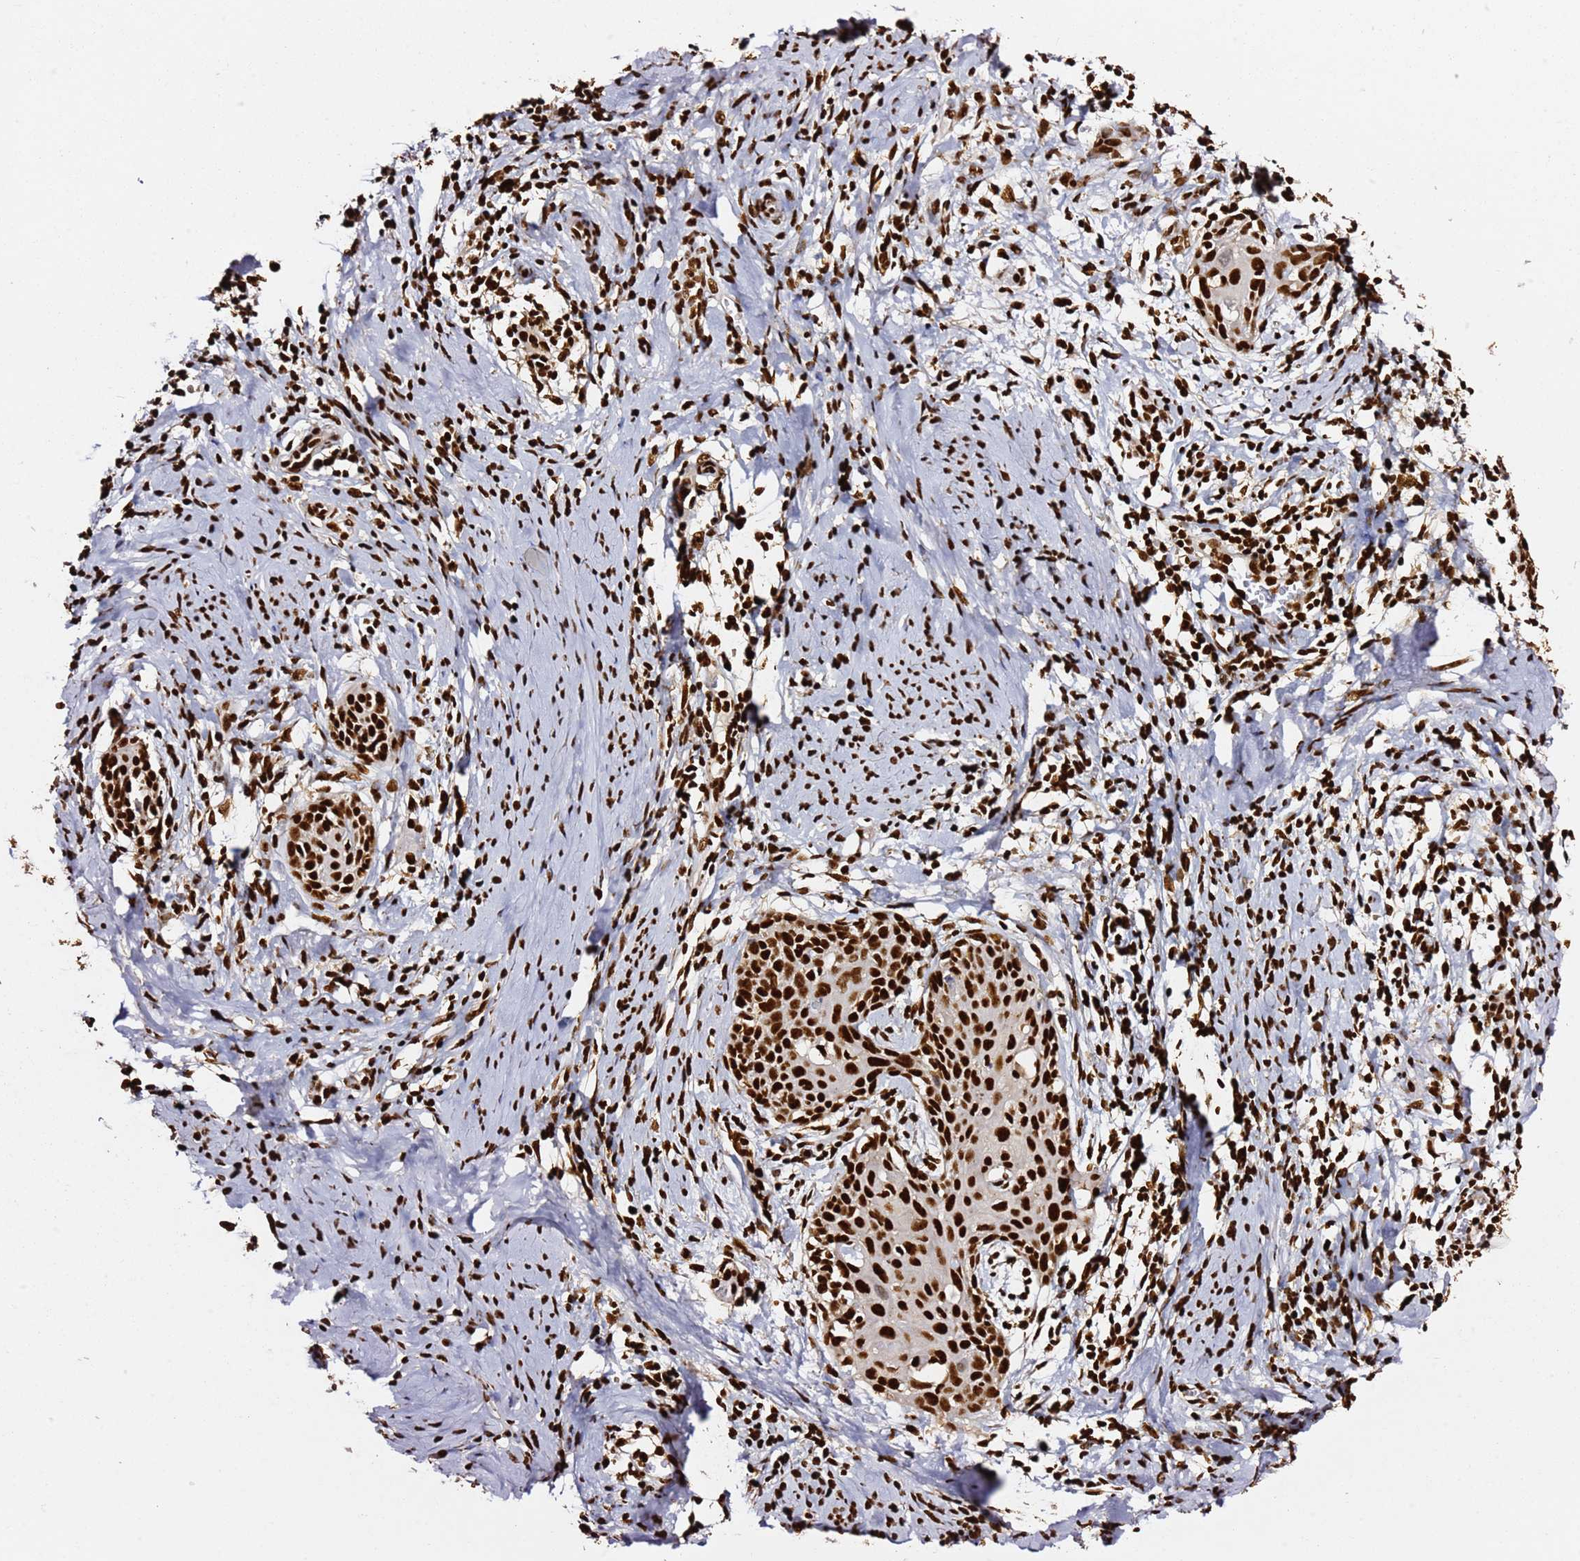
{"staining": {"intensity": "strong", "quantity": ">75%", "location": "nuclear"}, "tissue": "cervical cancer", "cell_type": "Tumor cells", "image_type": "cancer", "snomed": [{"axis": "morphology", "description": "Squamous cell carcinoma, NOS"}, {"axis": "topography", "description": "Cervix"}], "caption": "Tumor cells exhibit high levels of strong nuclear positivity in approximately >75% of cells in squamous cell carcinoma (cervical).", "gene": "C6orf226", "patient": {"sex": "female", "age": 52}}